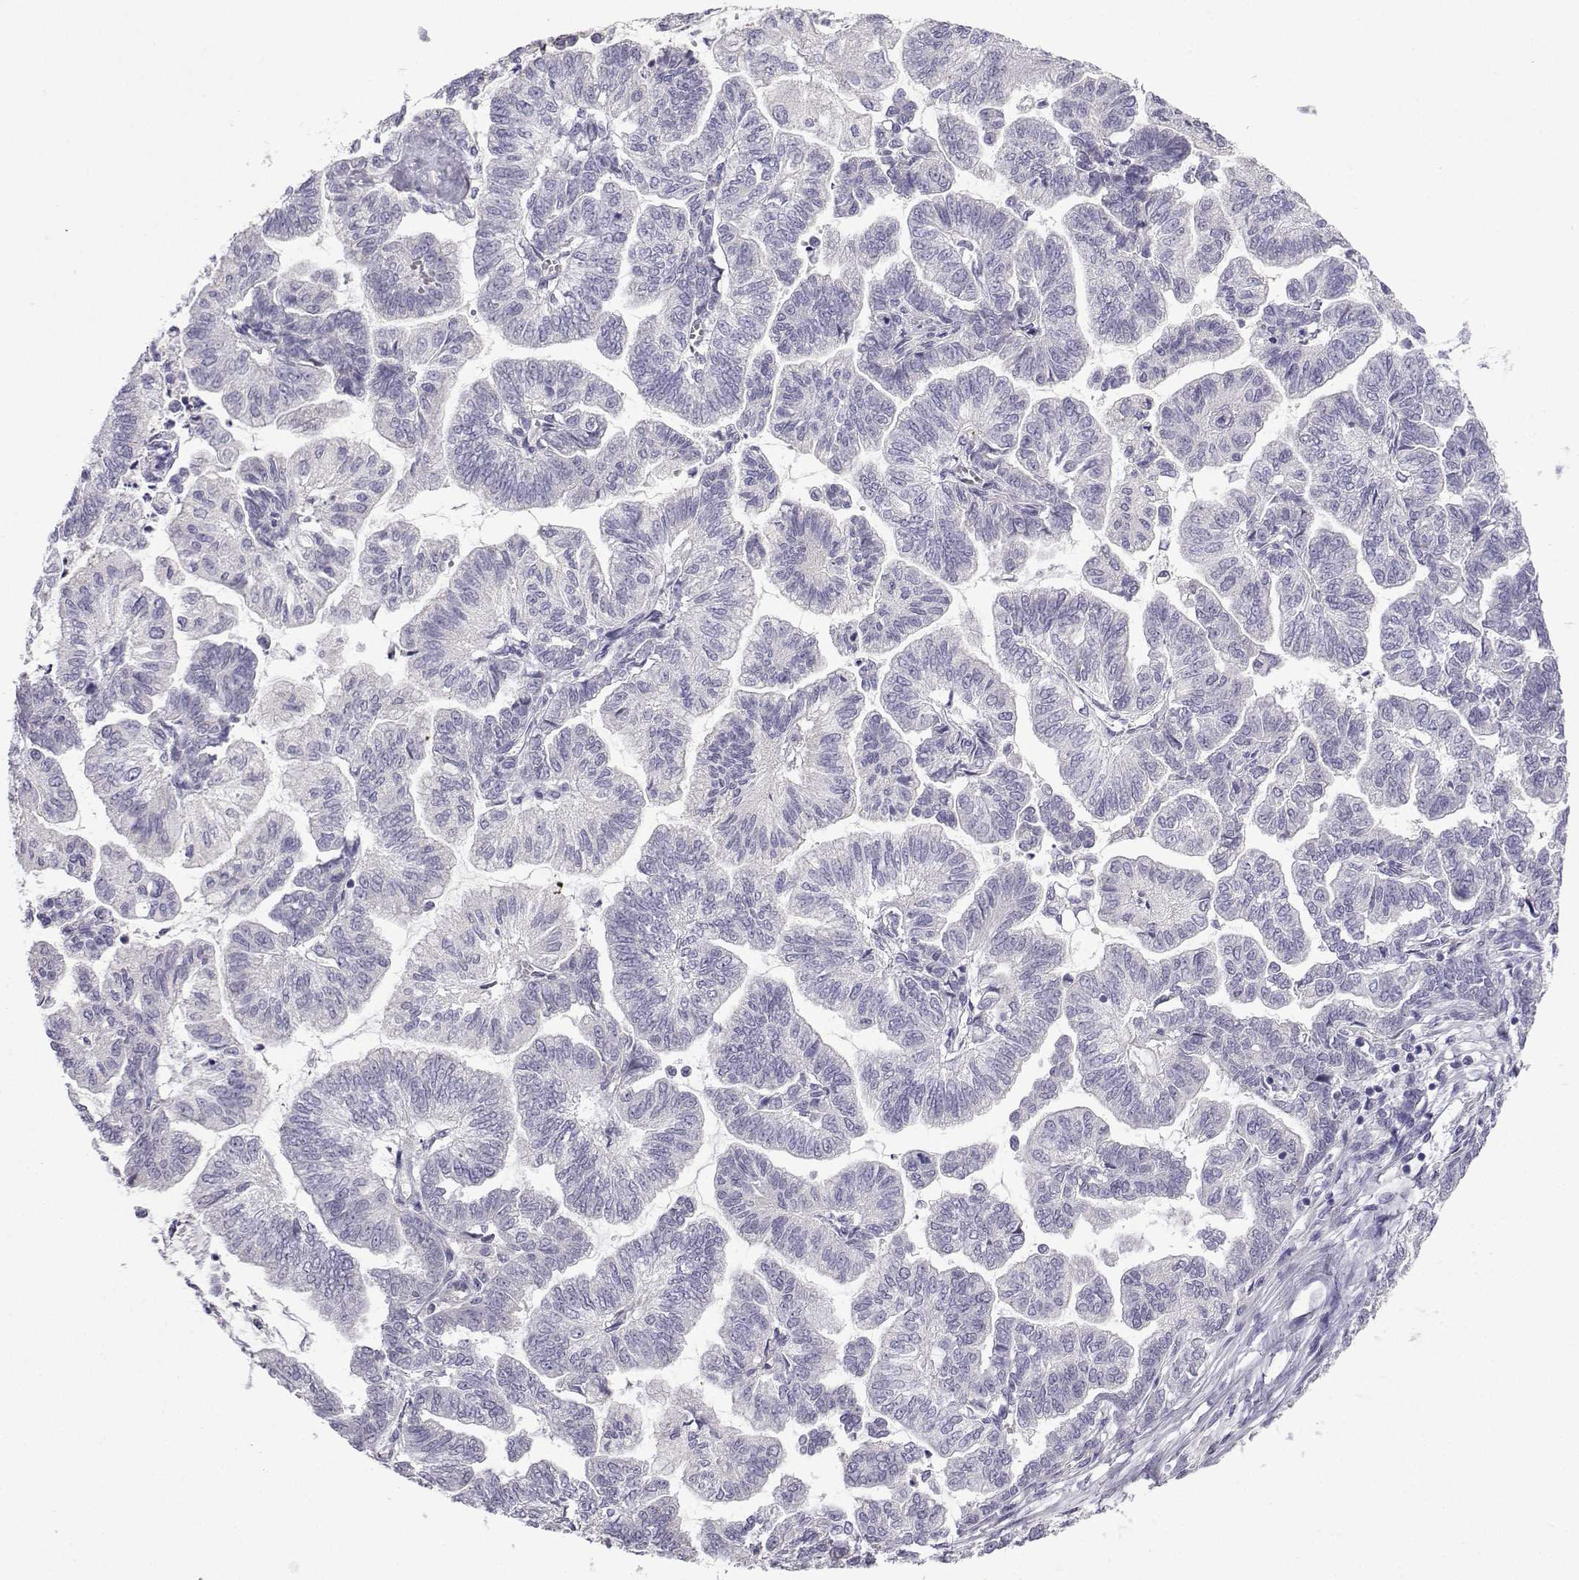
{"staining": {"intensity": "negative", "quantity": "none", "location": "none"}, "tissue": "stomach cancer", "cell_type": "Tumor cells", "image_type": "cancer", "snomed": [{"axis": "morphology", "description": "Adenocarcinoma, NOS"}, {"axis": "topography", "description": "Stomach"}], "caption": "Photomicrograph shows no significant protein expression in tumor cells of stomach cancer (adenocarcinoma).", "gene": "SPACA7", "patient": {"sex": "male", "age": 83}}